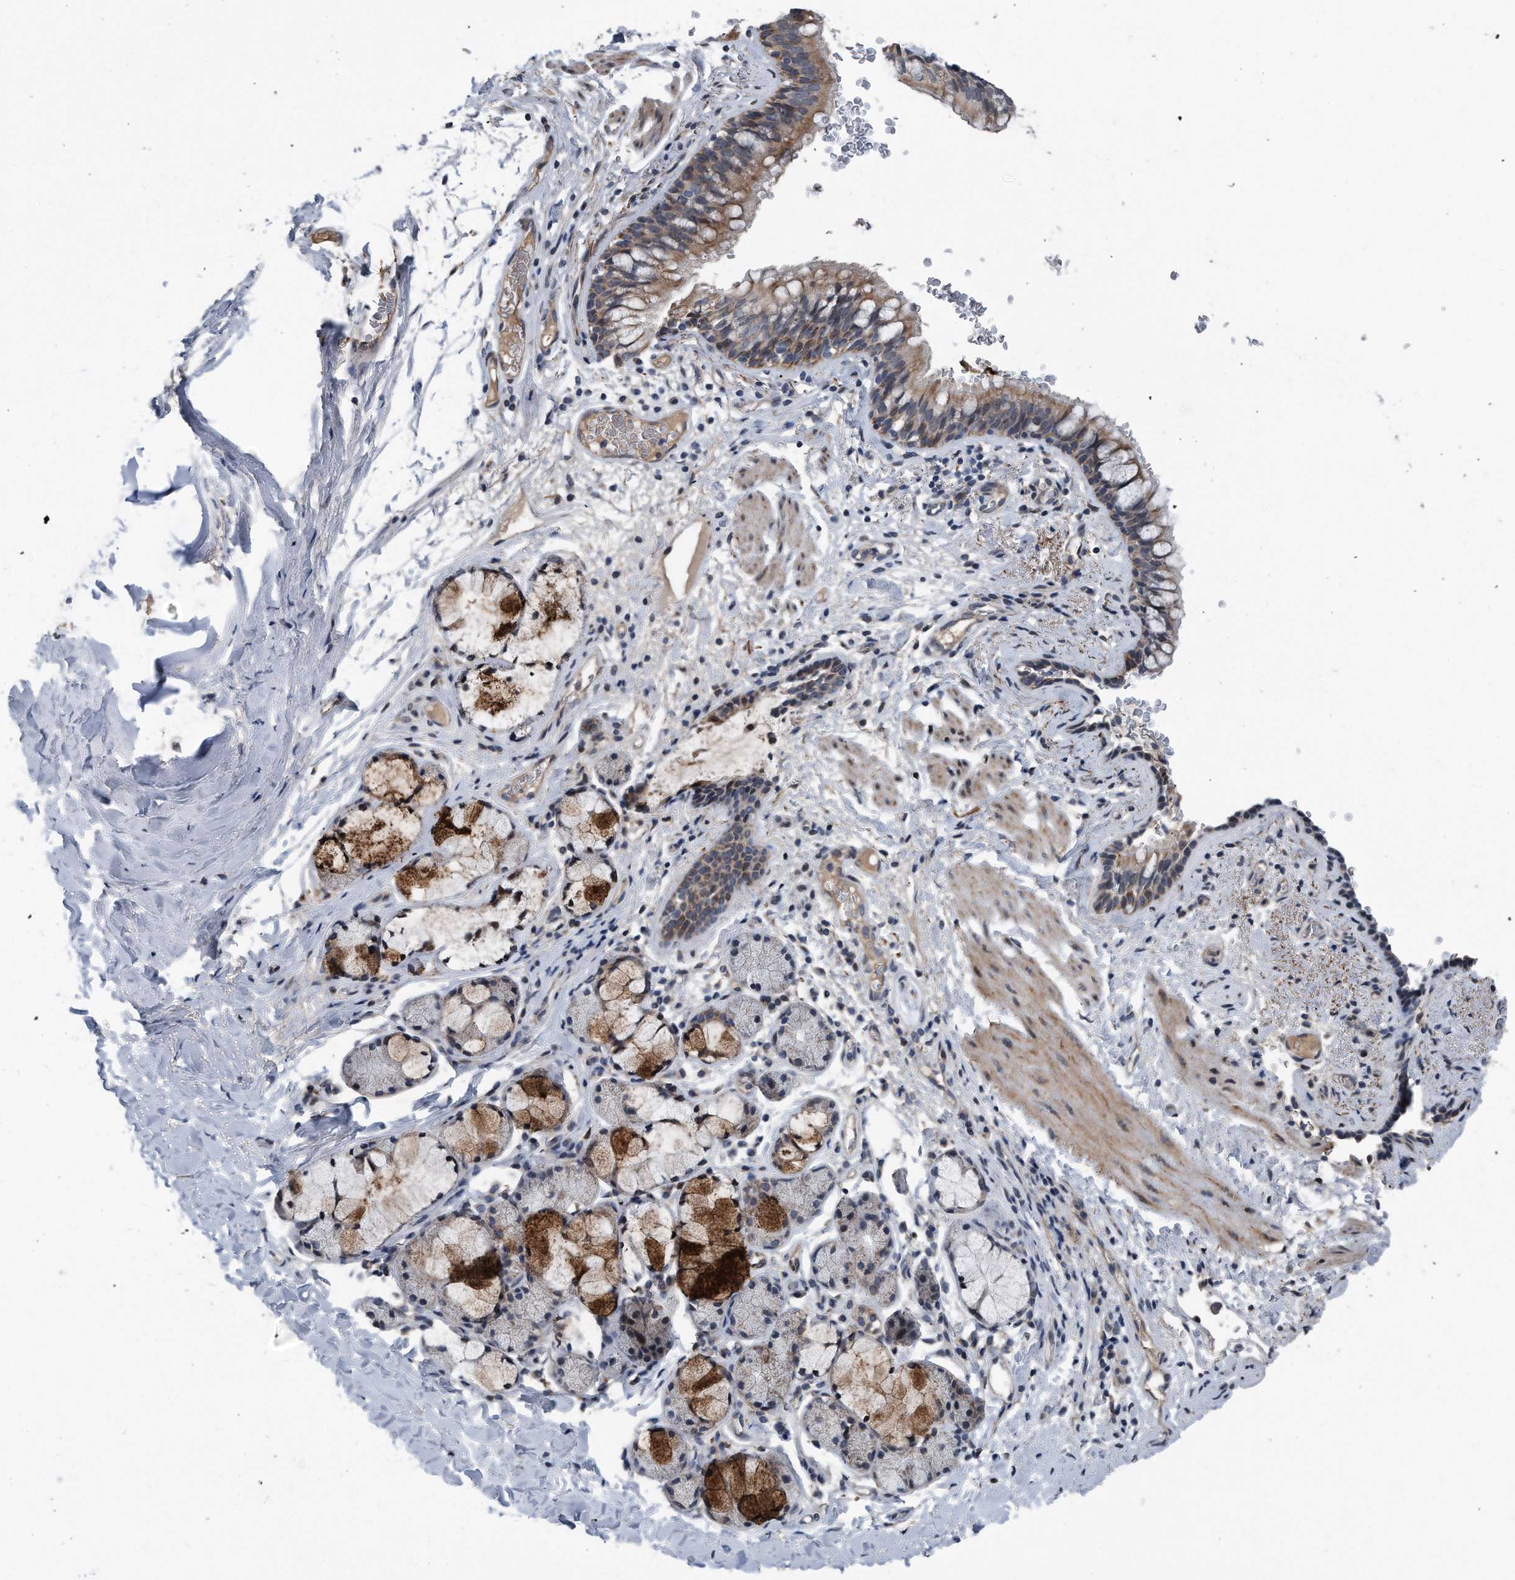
{"staining": {"intensity": "moderate", "quantity": ">75%", "location": "cytoplasmic/membranous"}, "tissue": "bronchus", "cell_type": "Respiratory epithelial cells", "image_type": "normal", "snomed": [{"axis": "morphology", "description": "Normal tissue, NOS"}, {"axis": "topography", "description": "Cartilage tissue"}, {"axis": "topography", "description": "Bronchus"}], "caption": "Protein staining by immunohistochemistry (IHC) displays moderate cytoplasmic/membranous staining in approximately >75% of respiratory epithelial cells in benign bronchus.", "gene": "DST", "patient": {"sex": "female", "age": 36}}